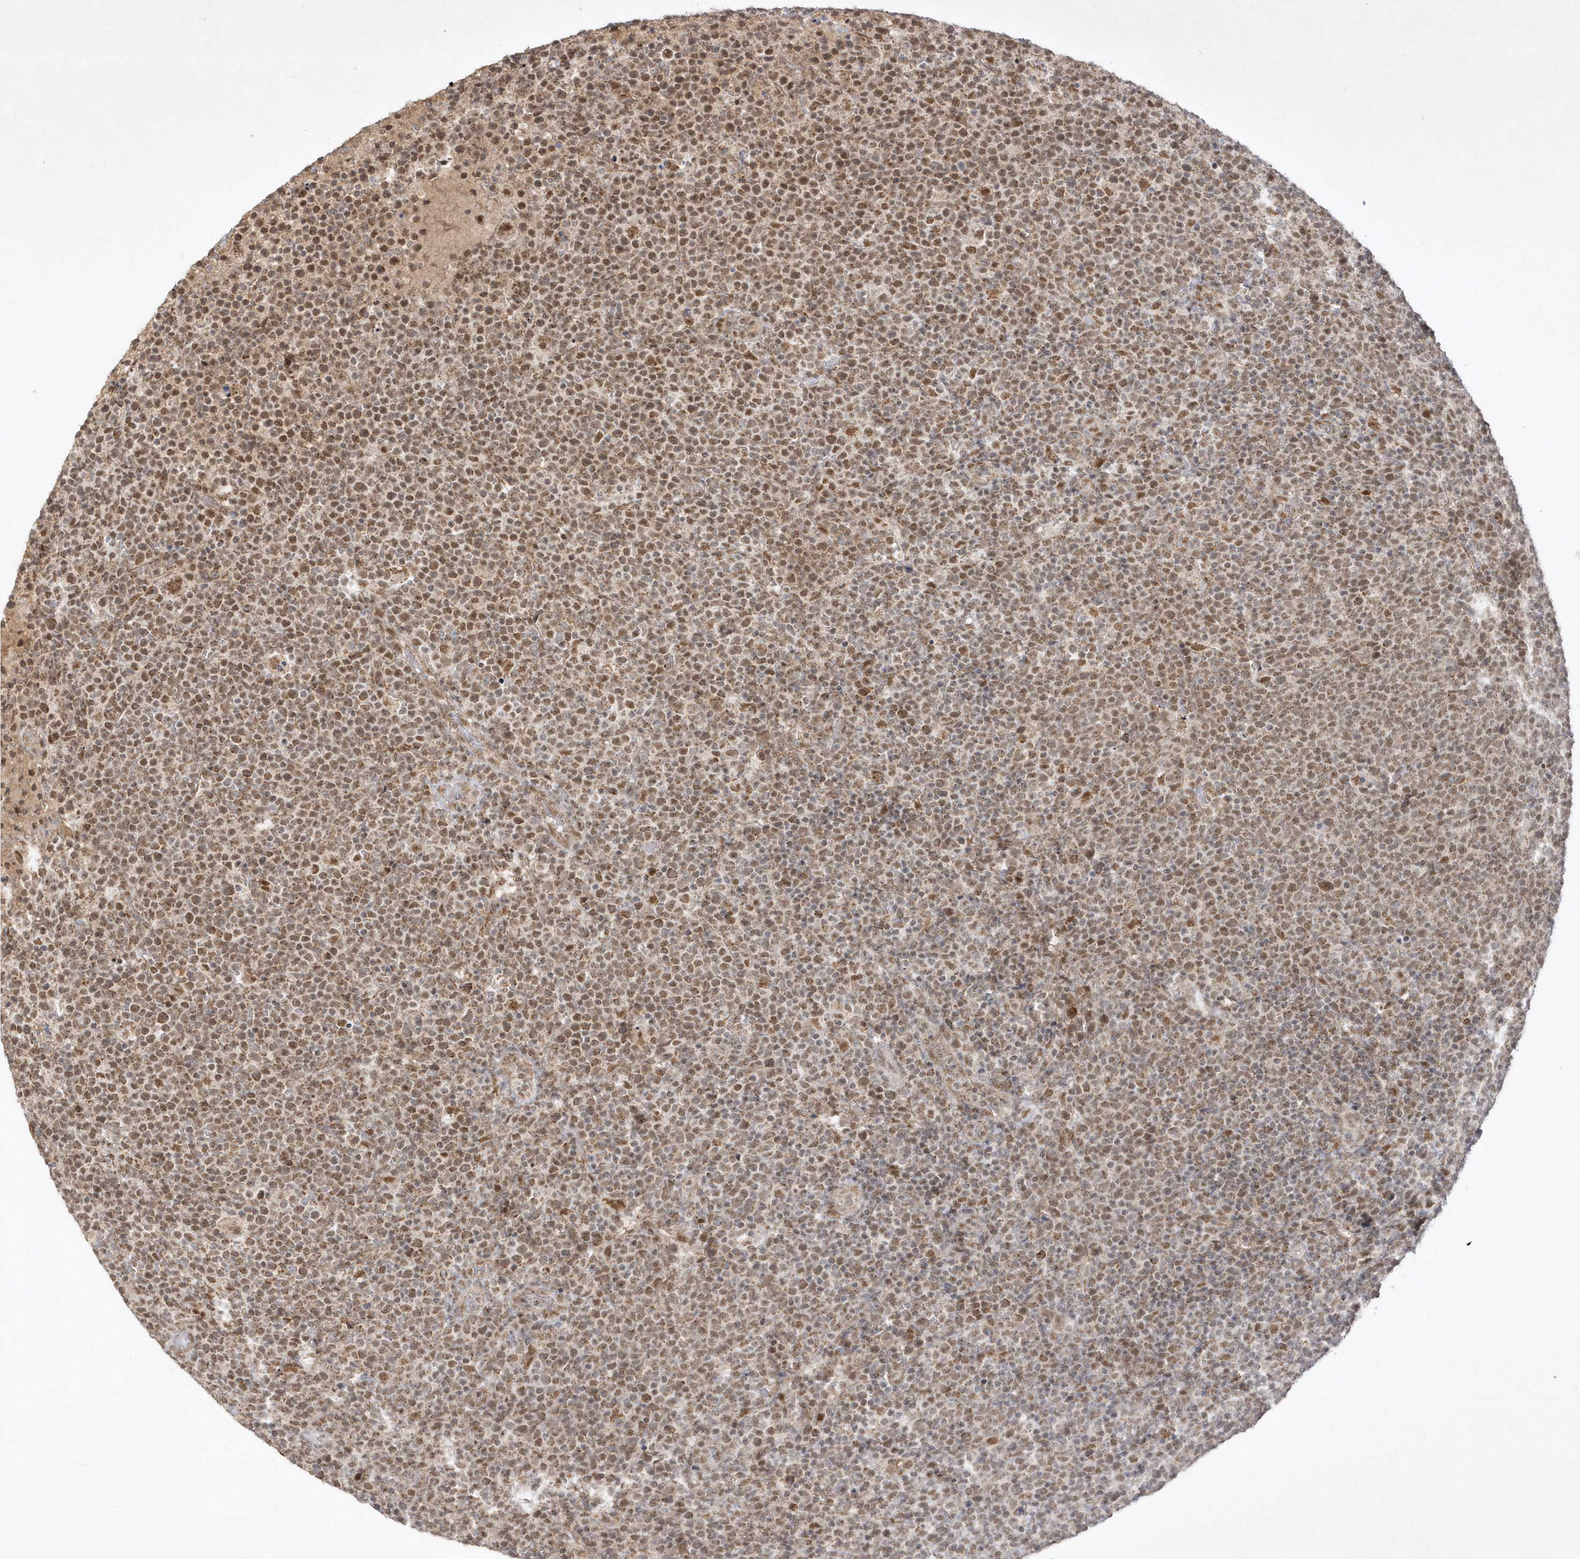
{"staining": {"intensity": "moderate", "quantity": ">75%", "location": "nuclear"}, "tissue": "lymphoma", "cell_type": "Tumor cells", "image_type": "cancer", "snomed": [{"axis": "morphology", "description": "Malignant lymphoma, non-Hodgkin's type, High grade"}, {"axis": "topography", "description": "Lymph node"}], "caption": "Immunohistochemistry (IHC) micrograph of neoplastic tissue: high-grade malignant lymphoma, non-Hodgkin's type stained using immunohistochemistry (IHC) exhibits medium levels of moderate protein expression localized specifically in the nuclear of tumor cells, appearing as a nuclear brown color.", "gene": "CPSF3", "patient": {"sex": "male", "age": 61}}